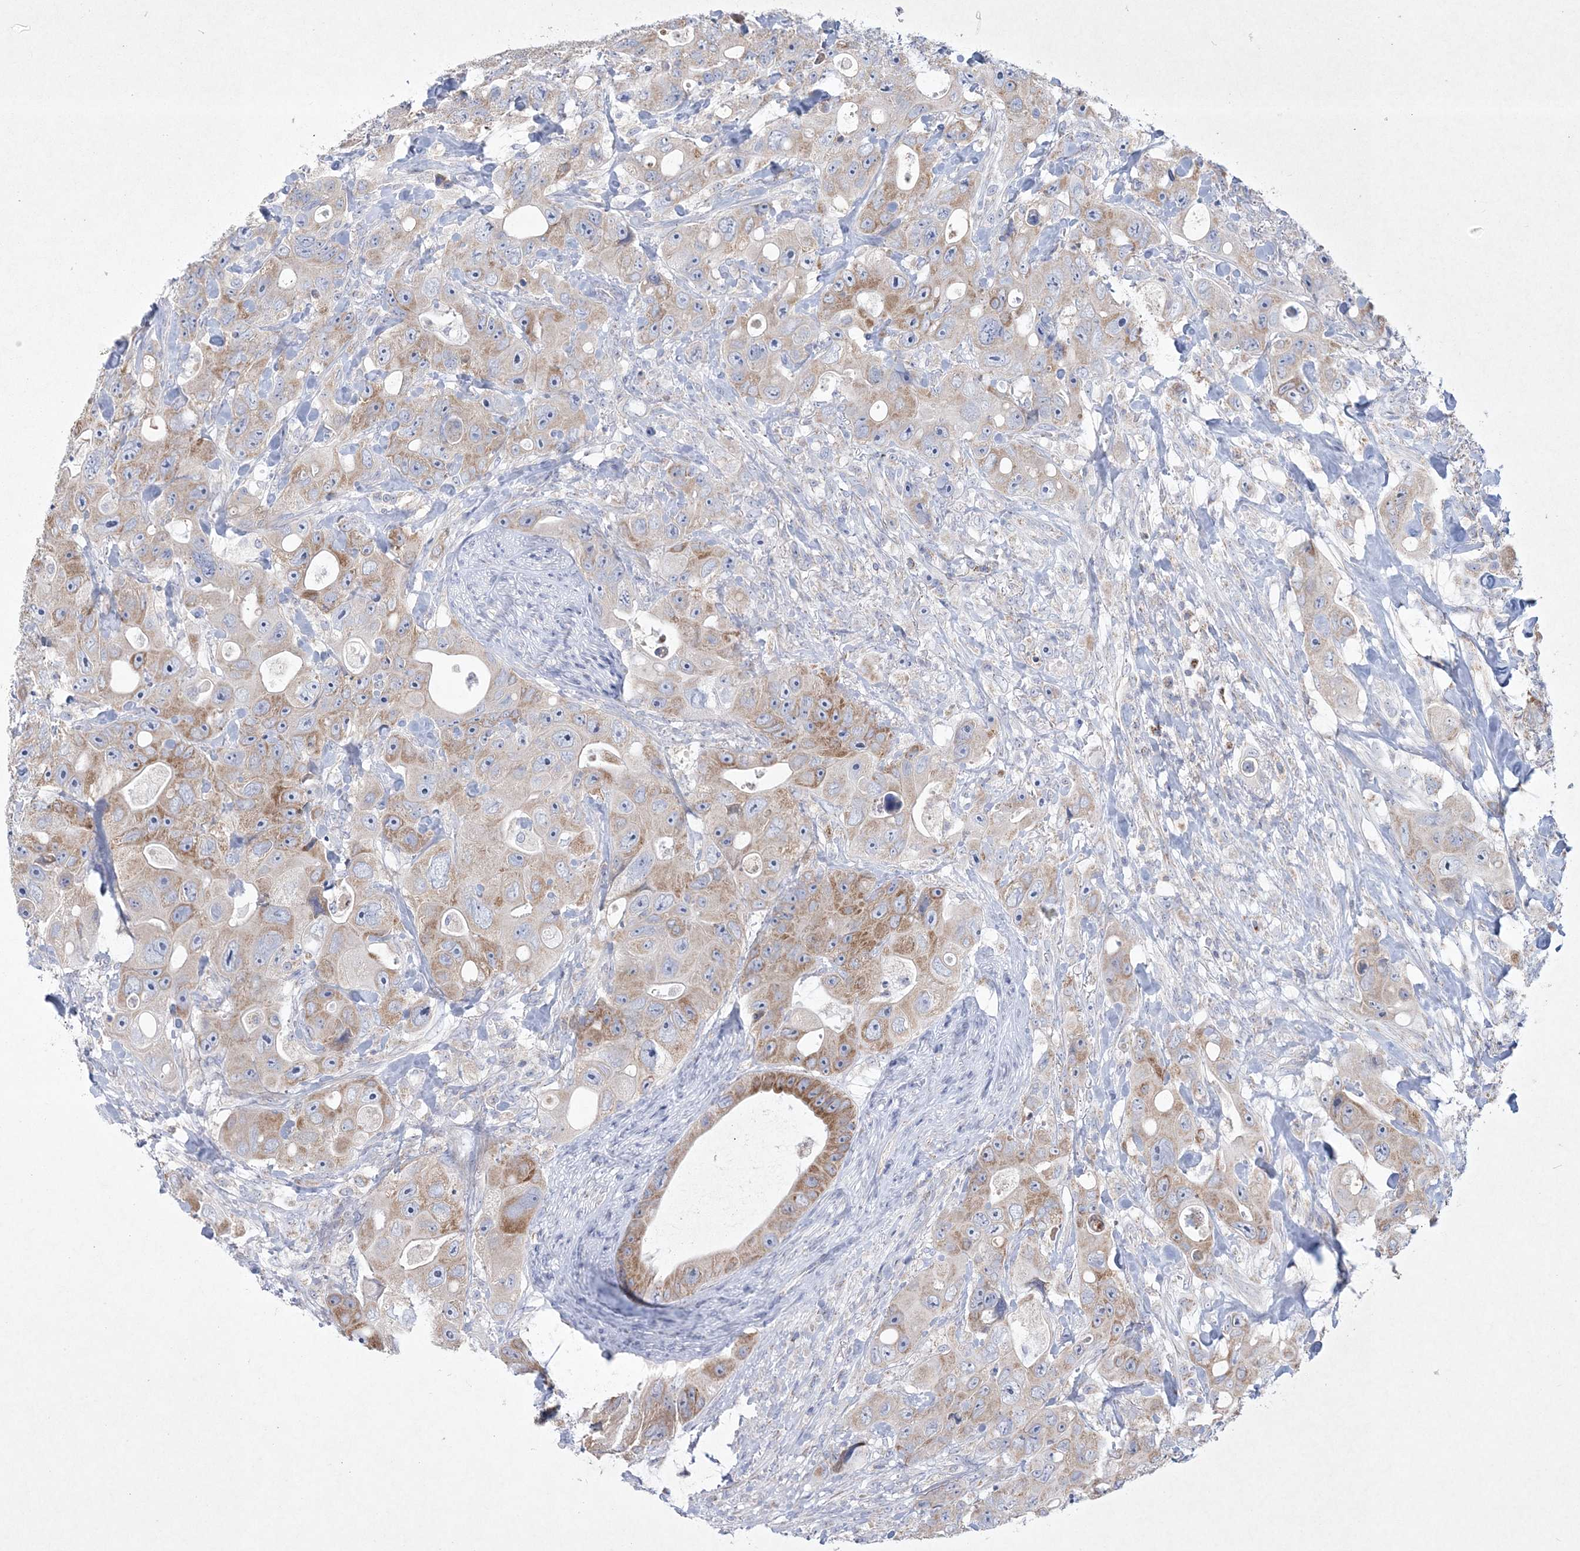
{"staining": {"intensity": "moderate", "quantity": ">75%", "location": "cytoplasmic/membranous"}, "tissue": "colorectal cancer", "cell_type": "Tumor cells", "image_type": "cancer", "snomed": [{"axis": "morphology", "description": "Adenocarcinoma, NOS"}, {"axis": "topography", "description": "Colon"}], "caption": "This is a photomicrograph of immunohistochemistry (IHC) staining of adenocarcinoma (colorectal), which shows moderate positivity in the cytoplasmic/membranous of tumor cells.", "gene": "CES4A", "patient": {"sex": "female", "age": 46}}